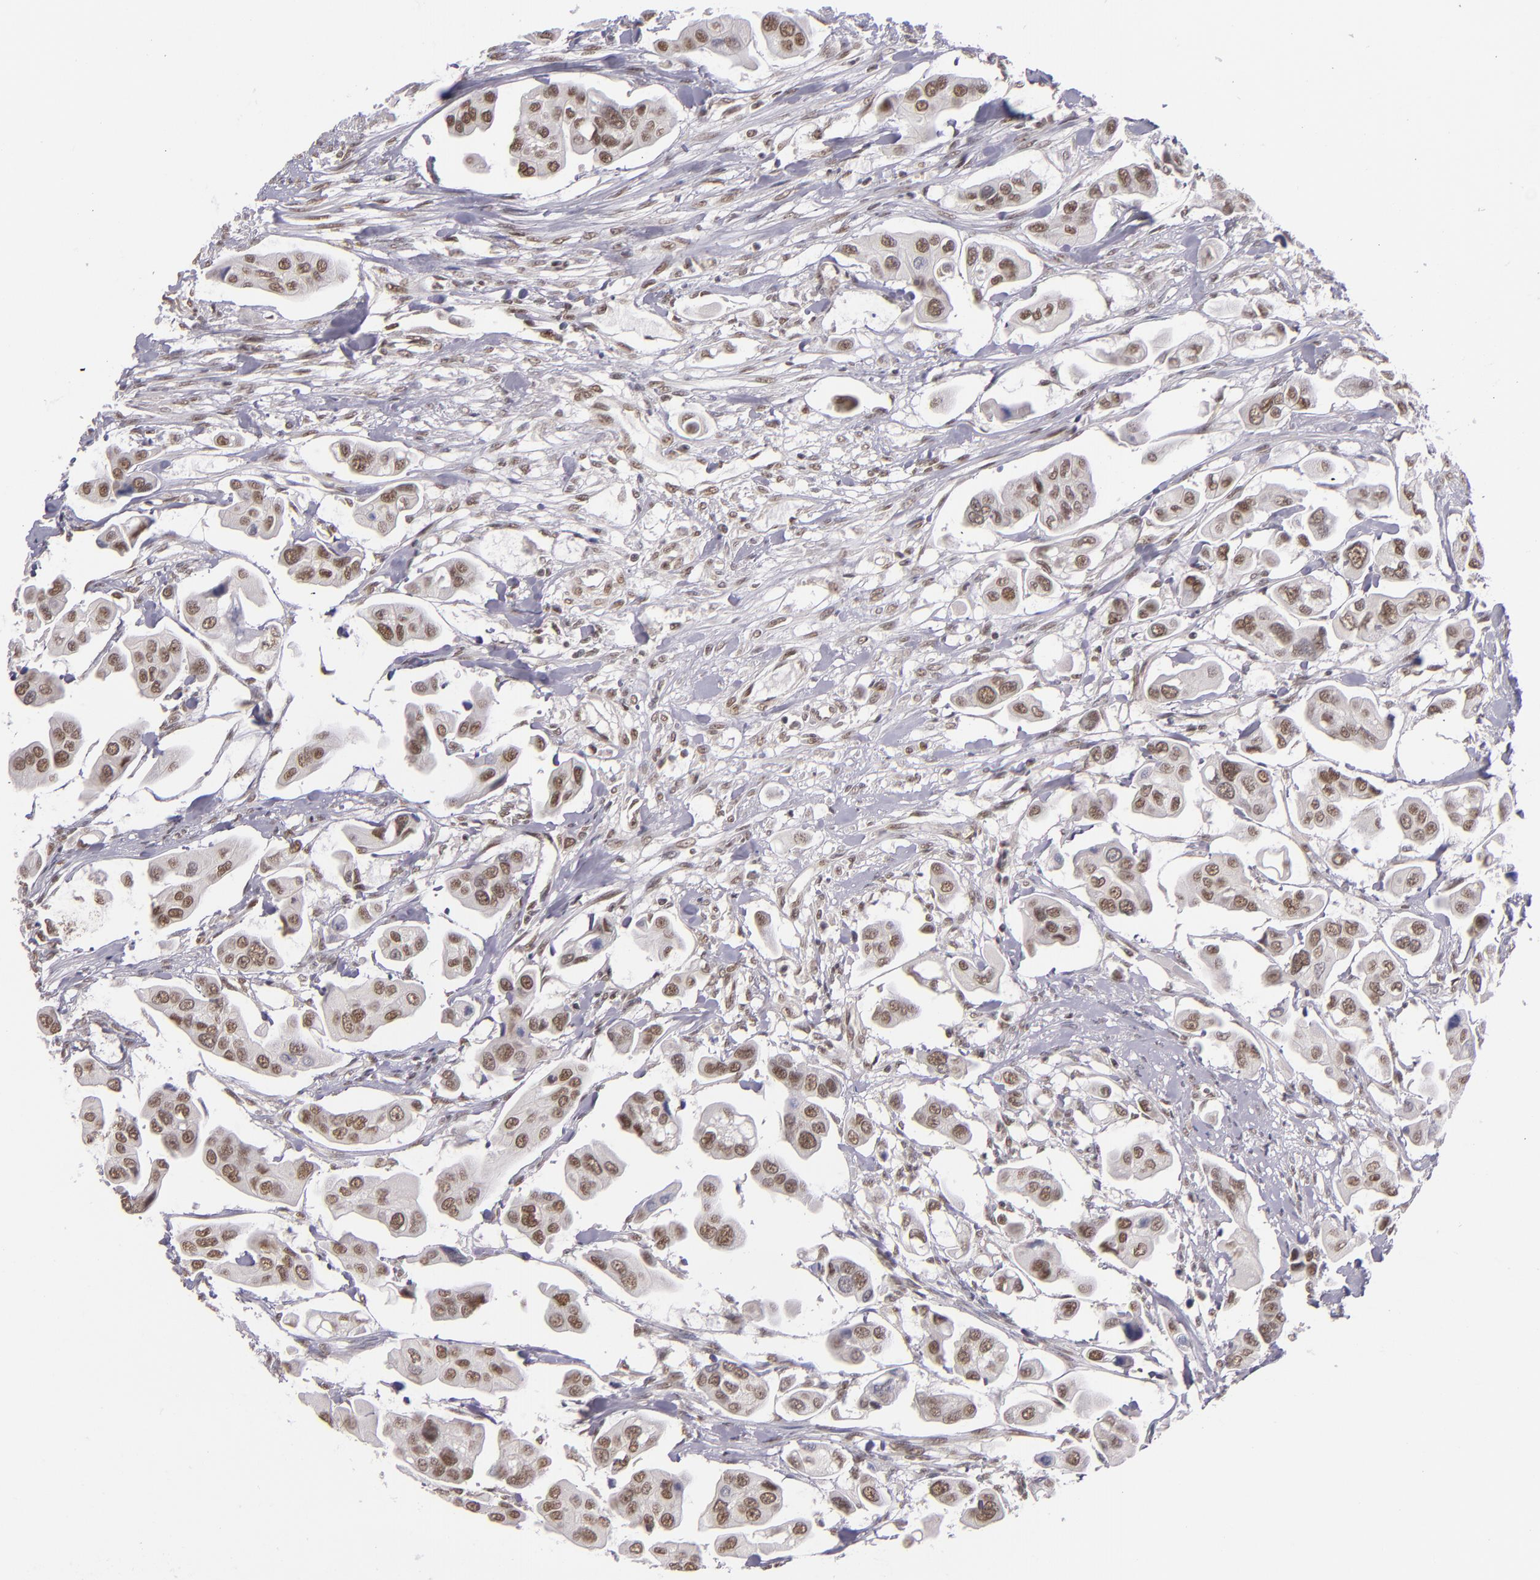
{"staining": {"intensity": "moderate", "quantity": ">75%", "location": "nuclear"}, "tissue": "urothelial cancer", "cell_type": "Tumor cells", "image_type": "cancer", "snomed": [{"axis": "morphology", "description": "Adenocarcinoma, NOS"}, {"axis": "topography", "description": "Urinary bladder"}], "caption": "Urothelial cancer stained with a protein marker shows moderate staining in tumor cells.", "gene": "ZNF148", "patient": {"sex": "male", "age": 61}}